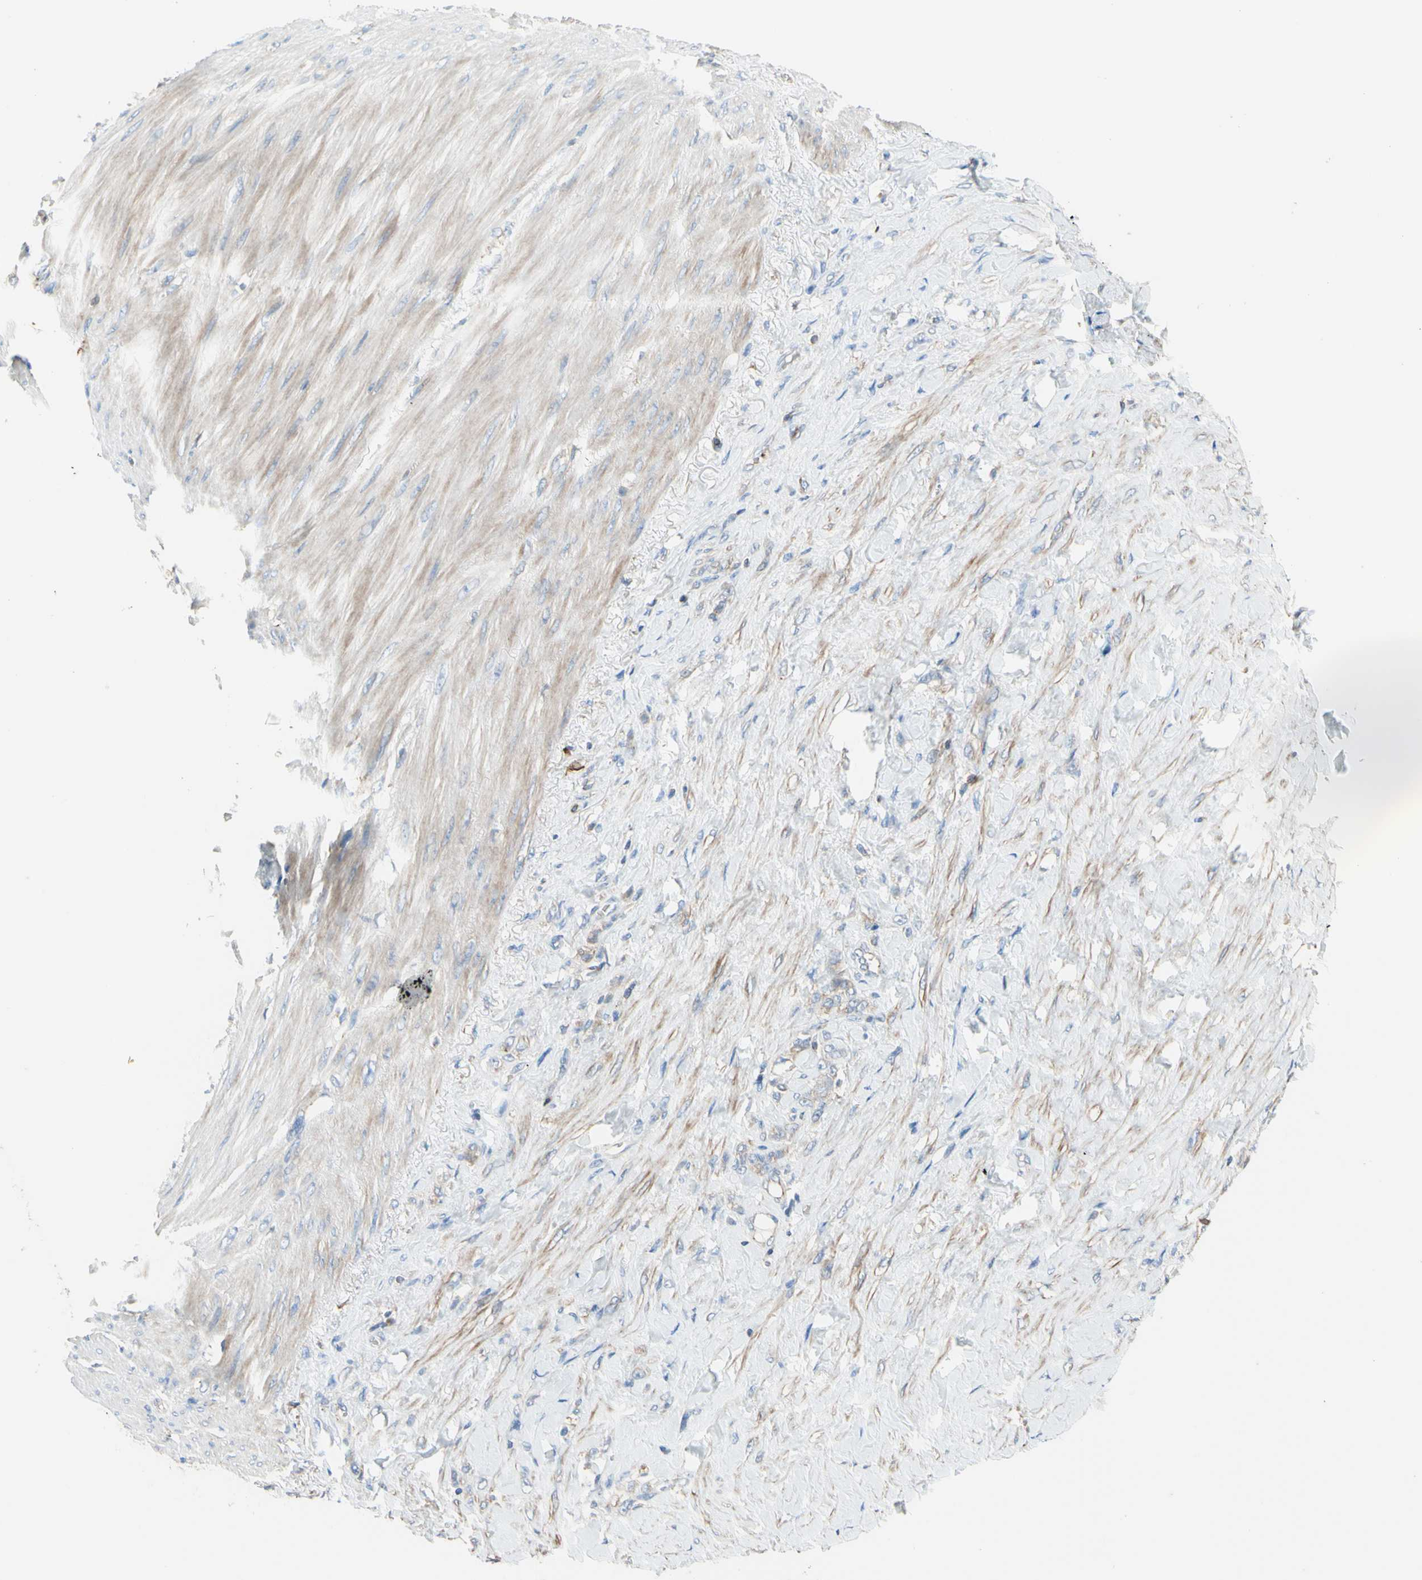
{"staining": {"intensity": "negative", "quantity": "none", "location": "none"}, "tissue": "stomach cancer", "cell_type": "Tumor cells", "image_type": "cancer", "snomed": [{"axis": "morphology", "description": "Adenocarcinoma, NOS"}, {"axis": "topography", "description": "Stomach"}], "caption": "DAB (3,3'-diaminobenzidine) immunohistochemical staining of stomach adenocarcinoma exhibits no significant staining in tumor cells.", "gene": "SEMA4C", "patient": {"sex": "male", "age": 82}}